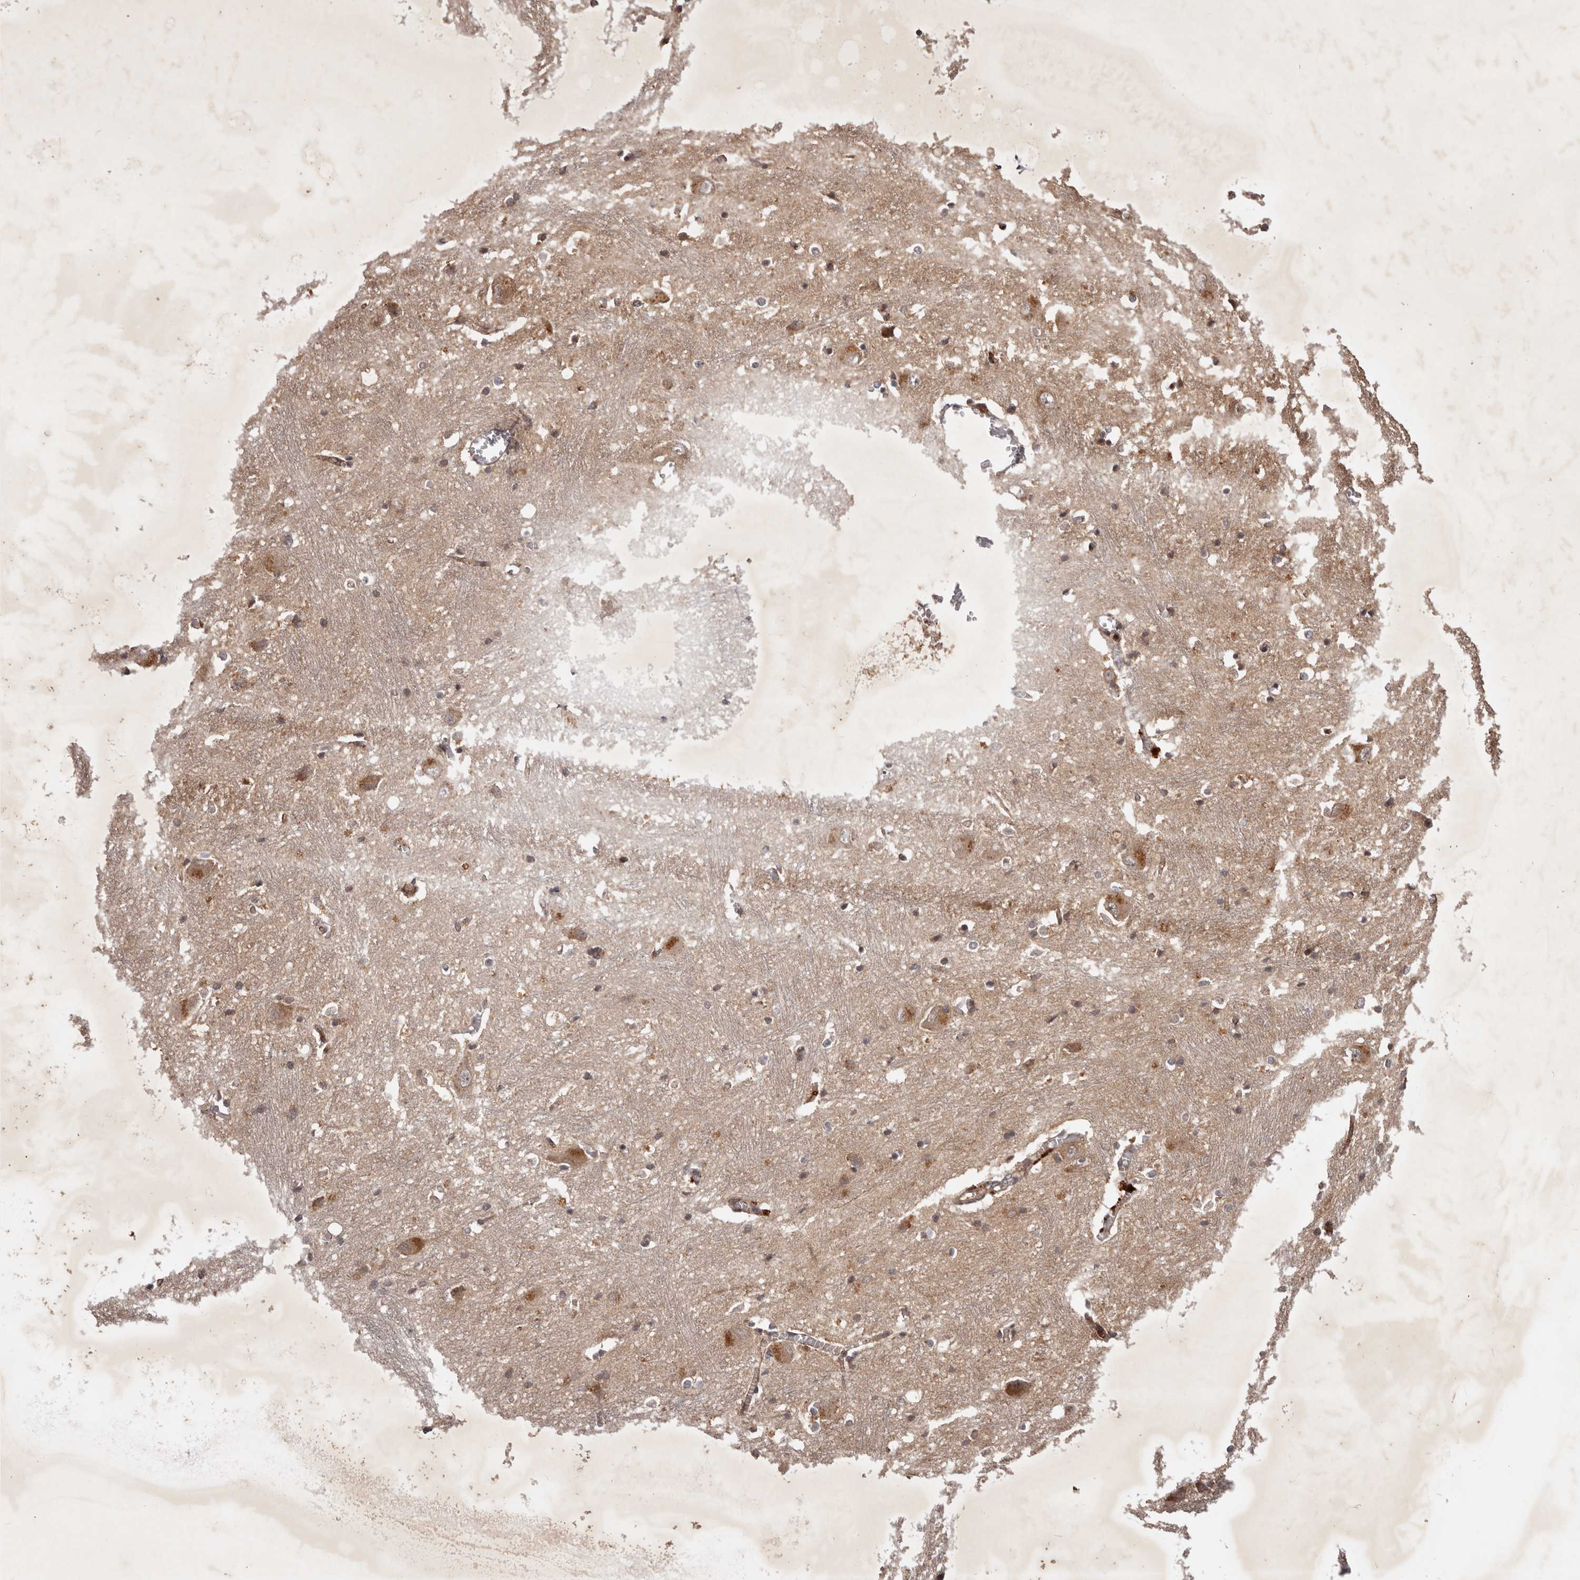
{"staining": {"intensity": "negative", "quantity": "none", "location": "none"}, "tissue": "caudate", "cell_type": "Glial cells", "image_type": "normal", "snomed": [{"axis": "morphology", "description": "Normal tissue, NOS"}, {"axis": "topography", "description": "Lateral ventricle wall"}], "caption": "Immunohistochemistry (IHC) micrograph of benign human caudate stained for a protein (brown), which displays no positivity in glial cells. The staining was performed using DAB to visualize the protein expression in brown, while the nuclei were stained in blue with hematoxylin (Magnification: 20x).", "gene": "PKIB", "patient": {"sex": "male", "age": 37}}